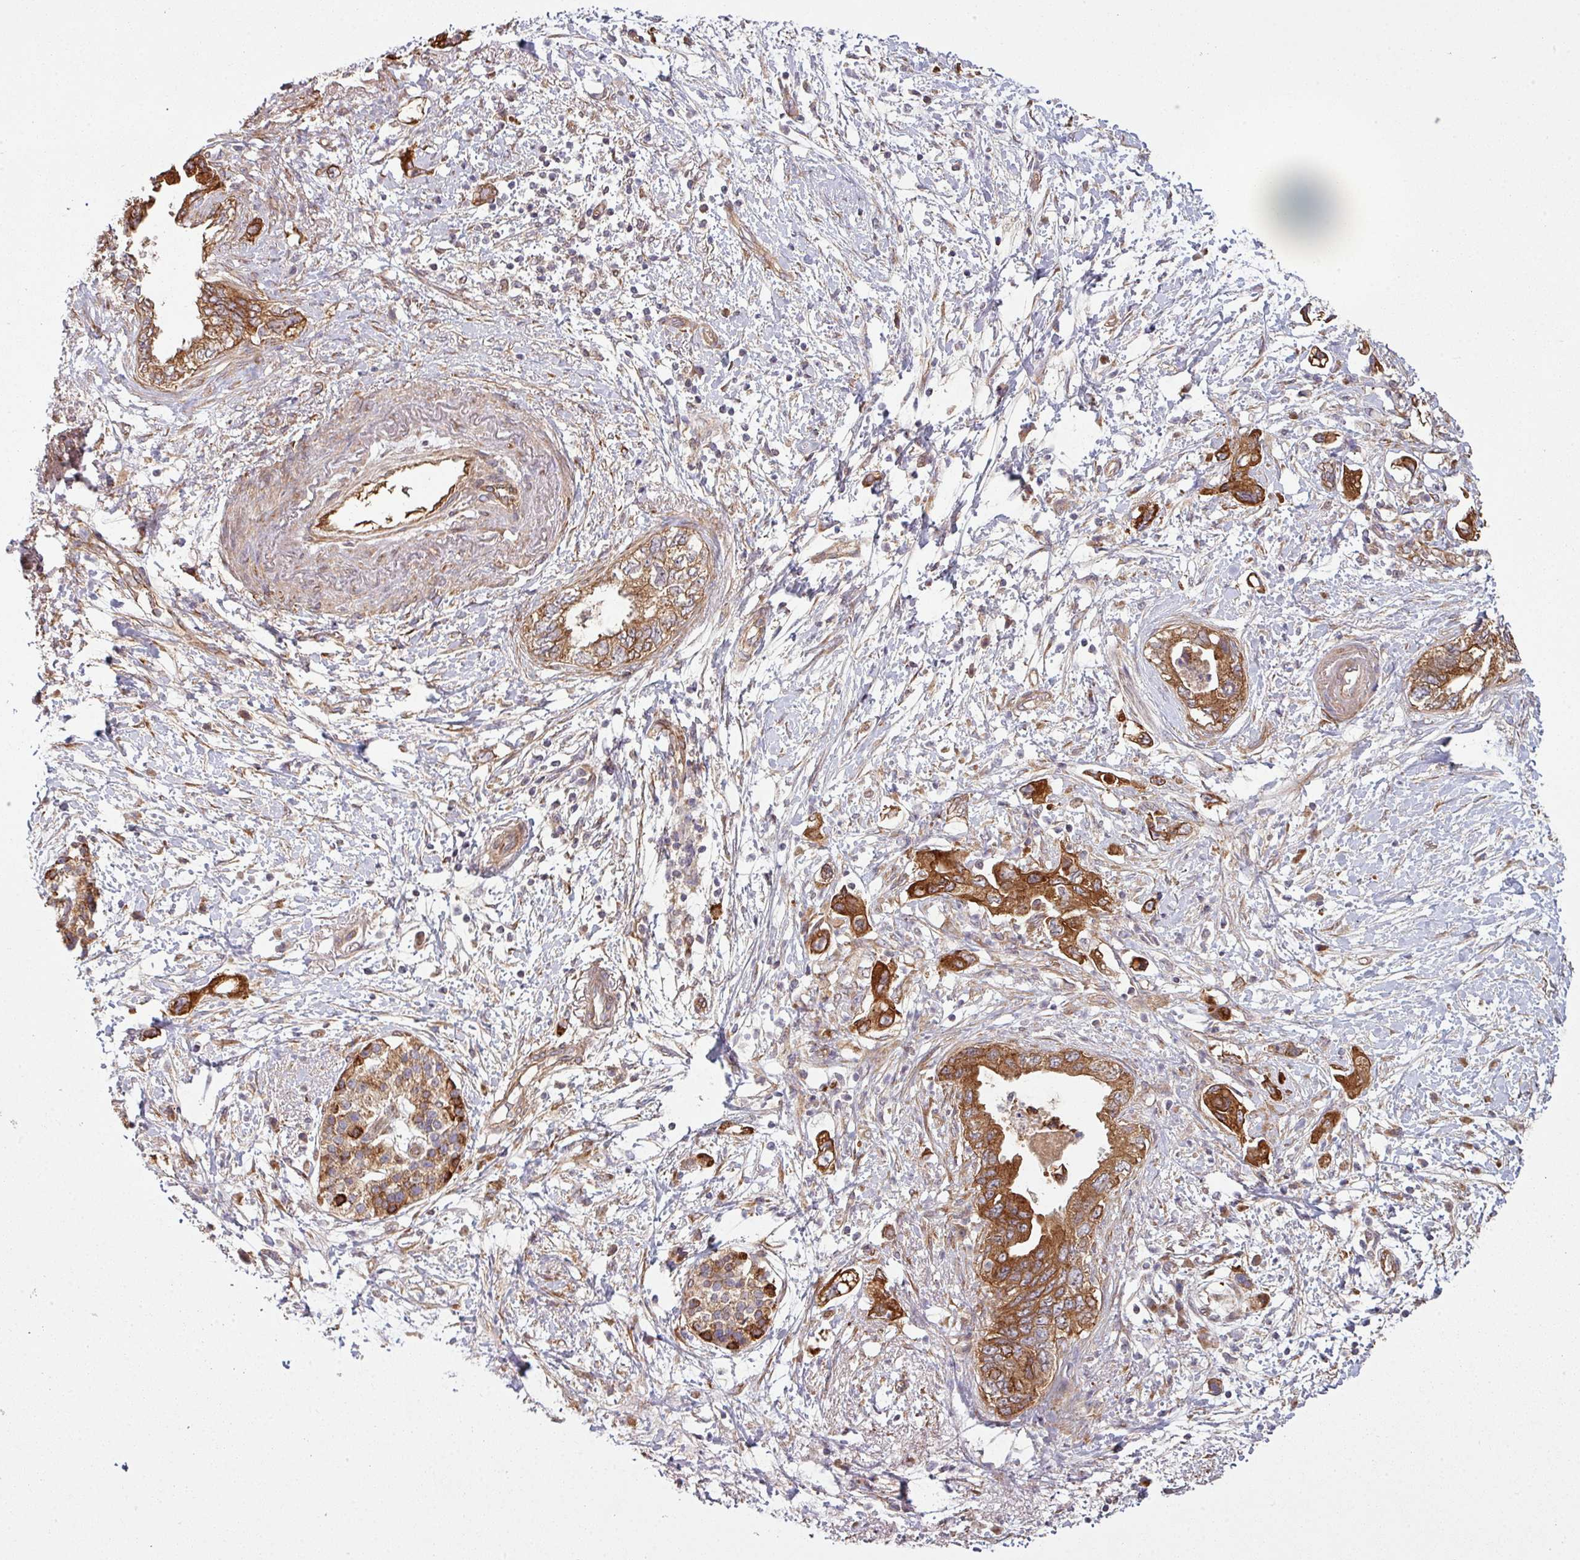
{"staining": {"intensity": "strong", "quantity": ">75%", "location": "cytoplasmic/membranous"}, "tissue": "pancreatic cancer", "cell_type": "Tumor cells", "image_type": "cancer", "snomed": [{"axis": "morphology", "description": "Adenocarcinoma, NOS"}, {"axis": "topography", "description": "Pancreas"}], "caption": "IHC (DAB) staining of human adenocarcinoma (pancreatic) exhibits strong cytoplasmic/membranous protein positivity in about >75% of tumor cells.", "gene": "SNRNP25", "patient": {"sex": "female", "age": 73}}